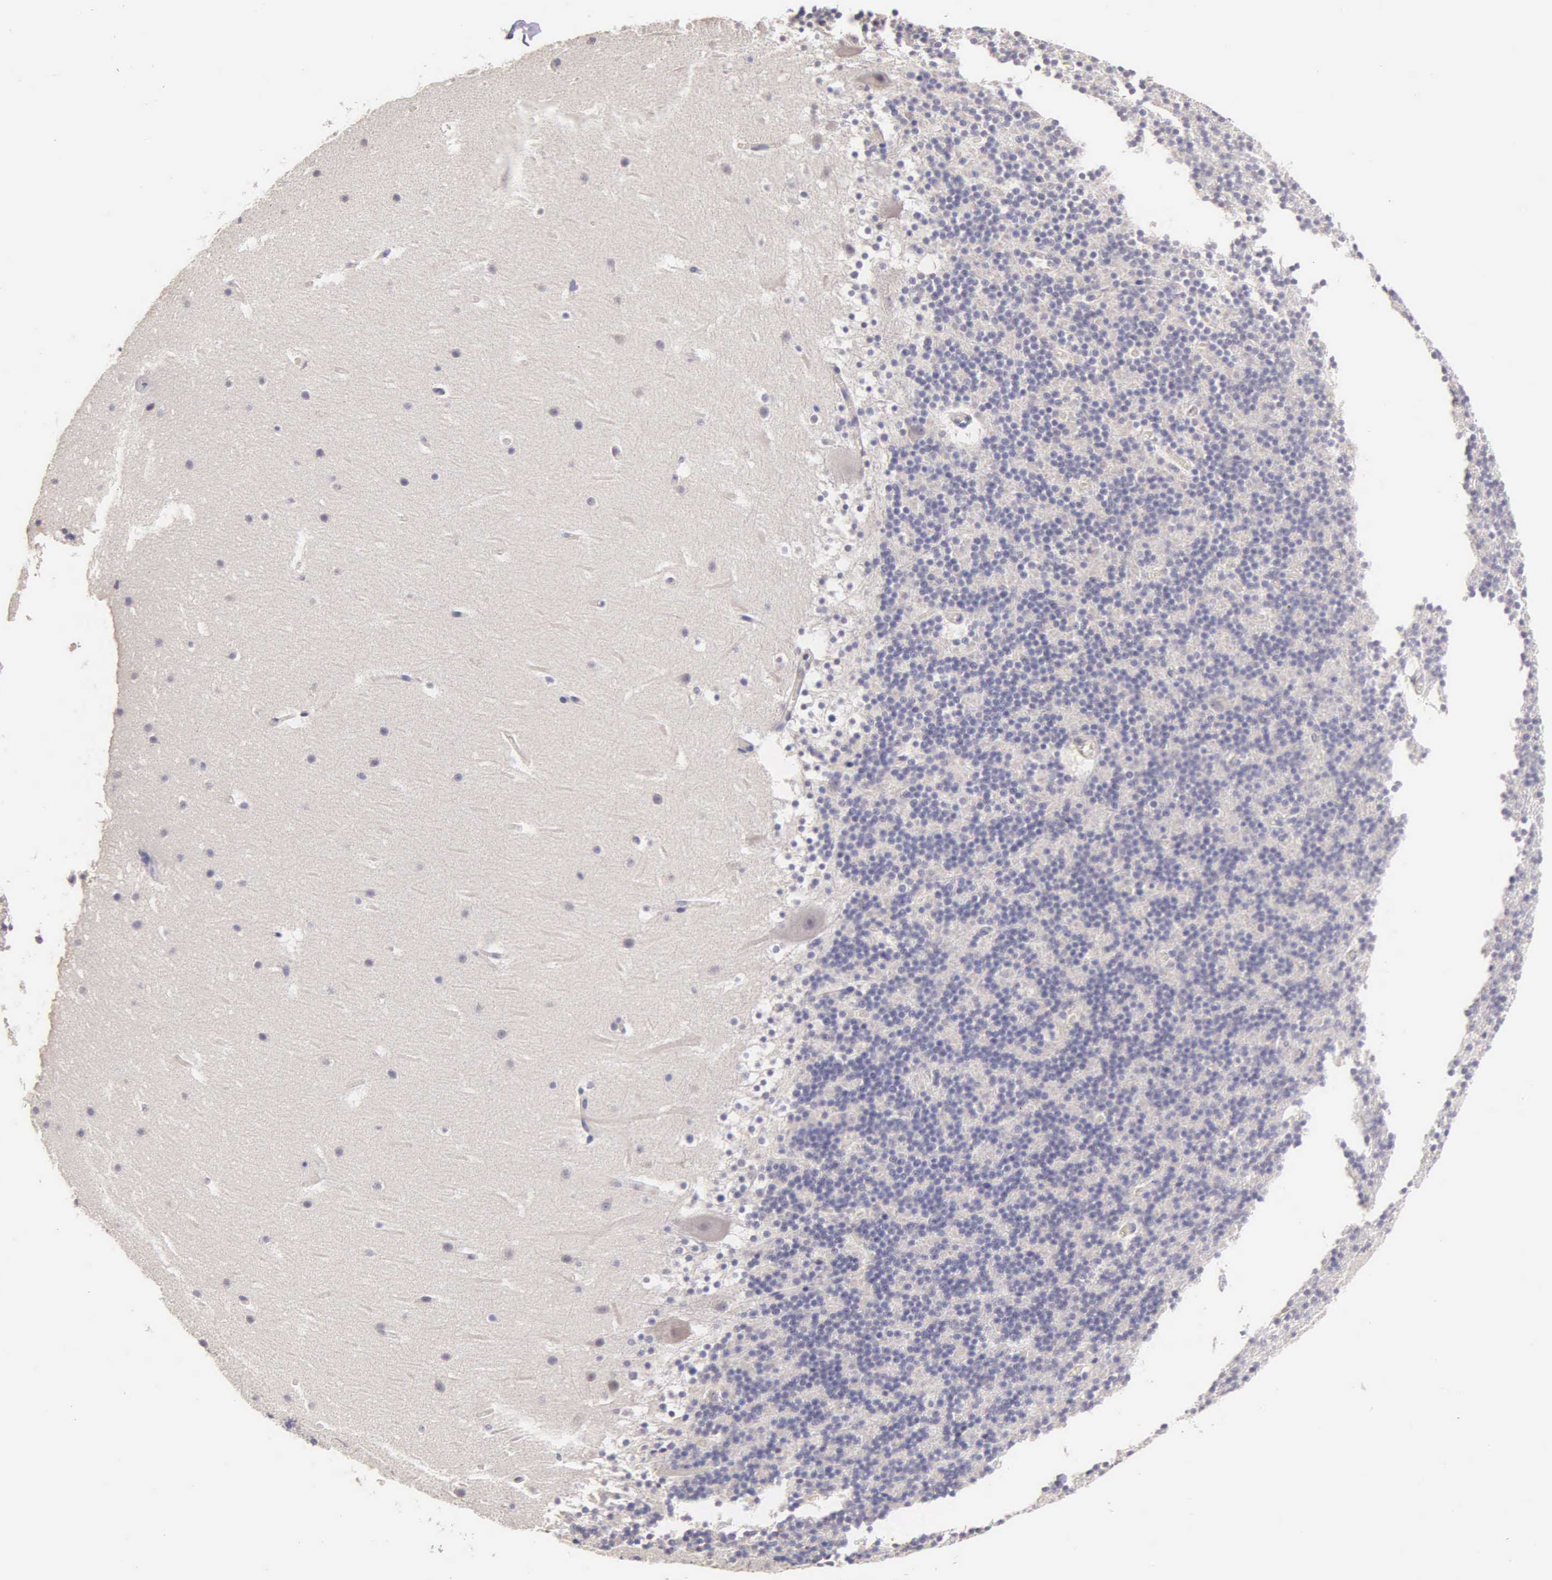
{"staining": {"intensity": "negative", "quantity": "none", "location": "none"}, "tissue": "cerebellum", "cell_type": "Cells in granular layer", "image_type": "normal", "snomed": [{"axis": "morphology", "description": "Normal tissue, NOS"}, {"axis": "topography", "description": "Cerebellum"}], "caption": "DAB immunohistochemical staining of unremarkable cerebellum exhibits no significant expression in cells in granular layer.", "gene": "ESR1", "patient": {"sex": "male", "age": 45}}